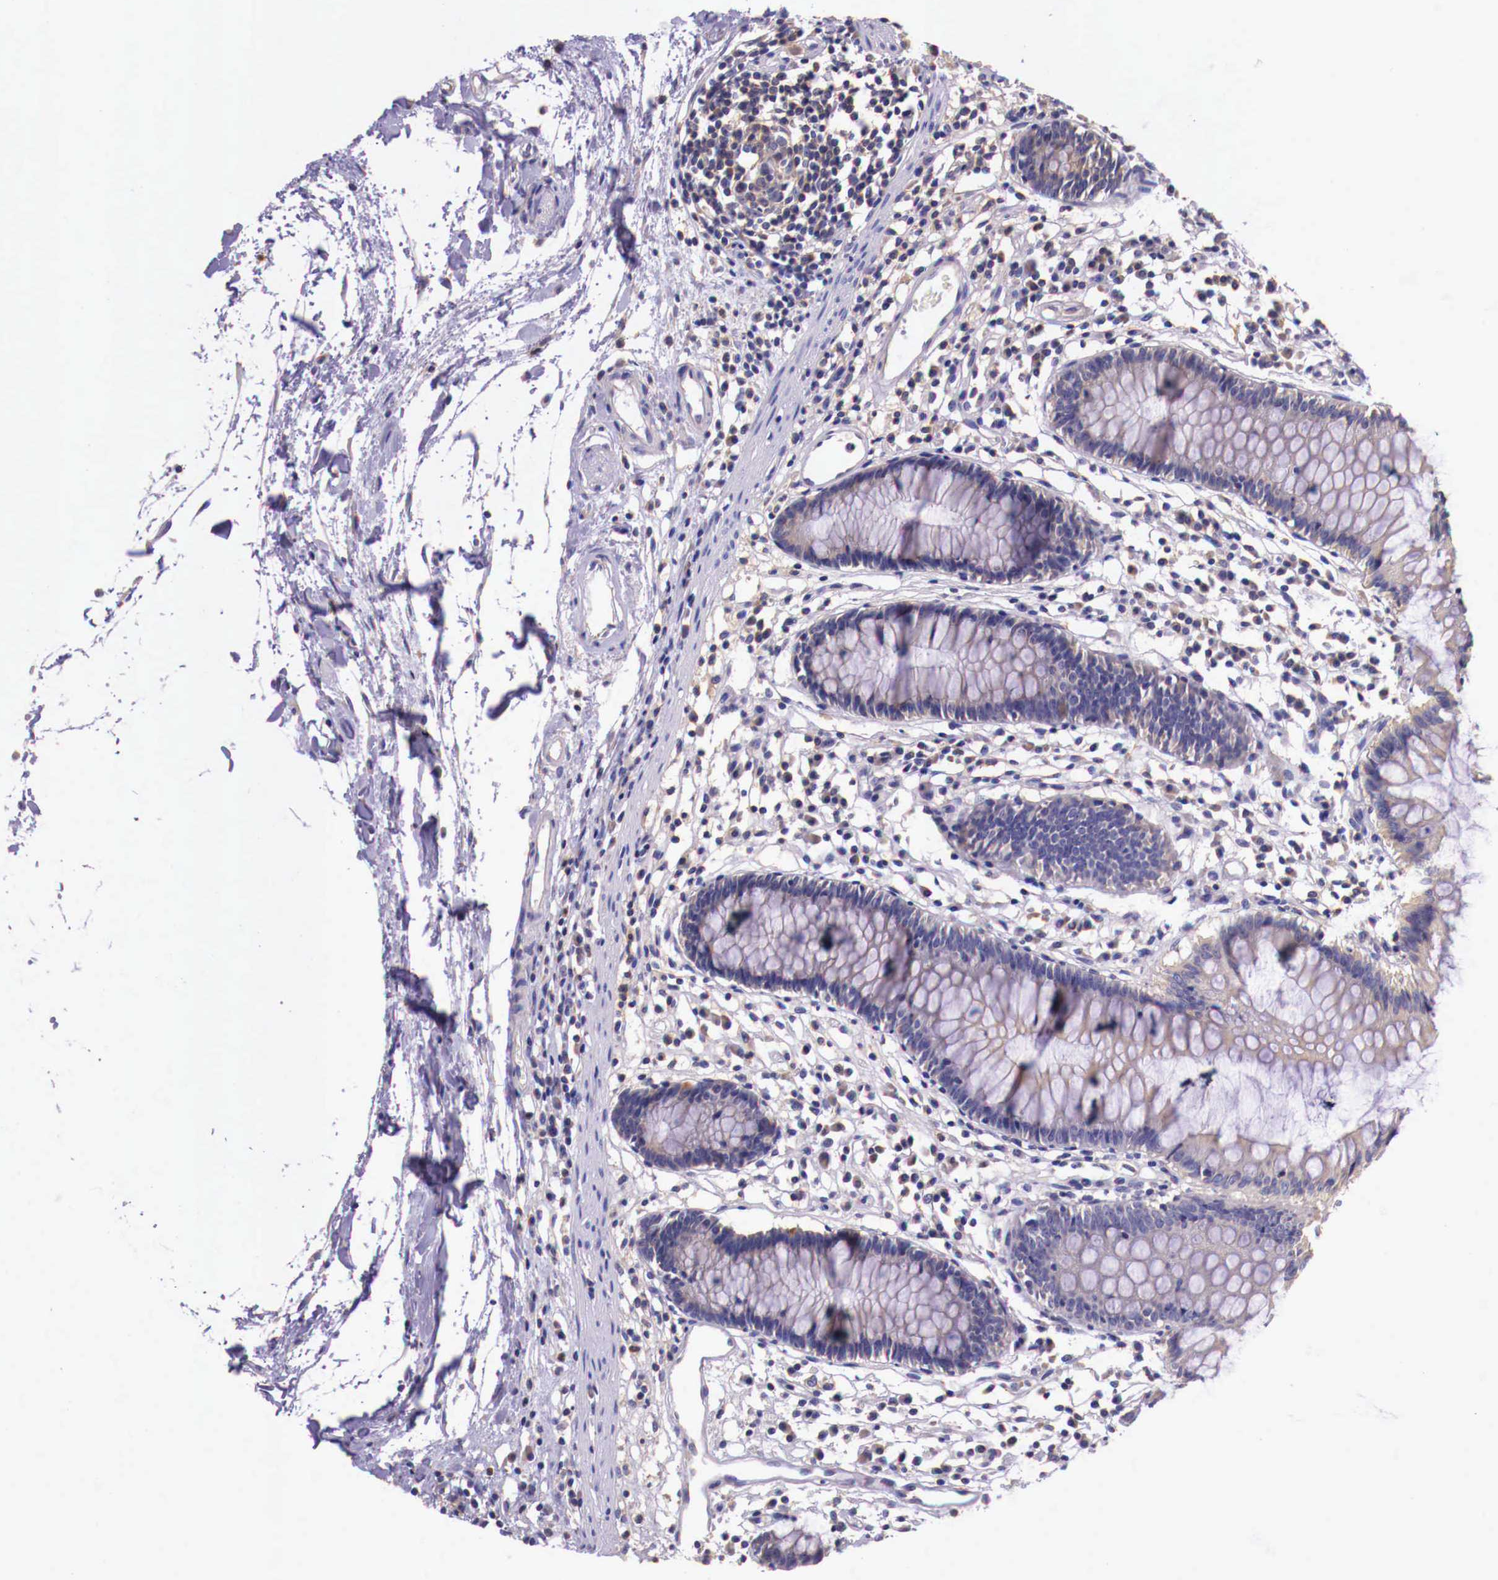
{"staining": {"intensity": "weak", "quantity": "25%-75%", "location": "cytoplasmic/membranous"}, "tissue": "colon", "cell_type": "Endothelial cells", "image_type": "normal", "snomed": [{"axis": "morphology", "description": "Normal tissue, NOS"}, {"axis": "topography", "description": "Colon"}], "caption": "DAB (3,3'-diaminobenzidine) immunohistochemical staining of normal human colon demonstrates weak cytoplasmic/membranous protein expression in approximately 25%-75% of endothelial cells.", "gene": "GRIPAP1", "patient": {"sex": "female", "age": 55}}